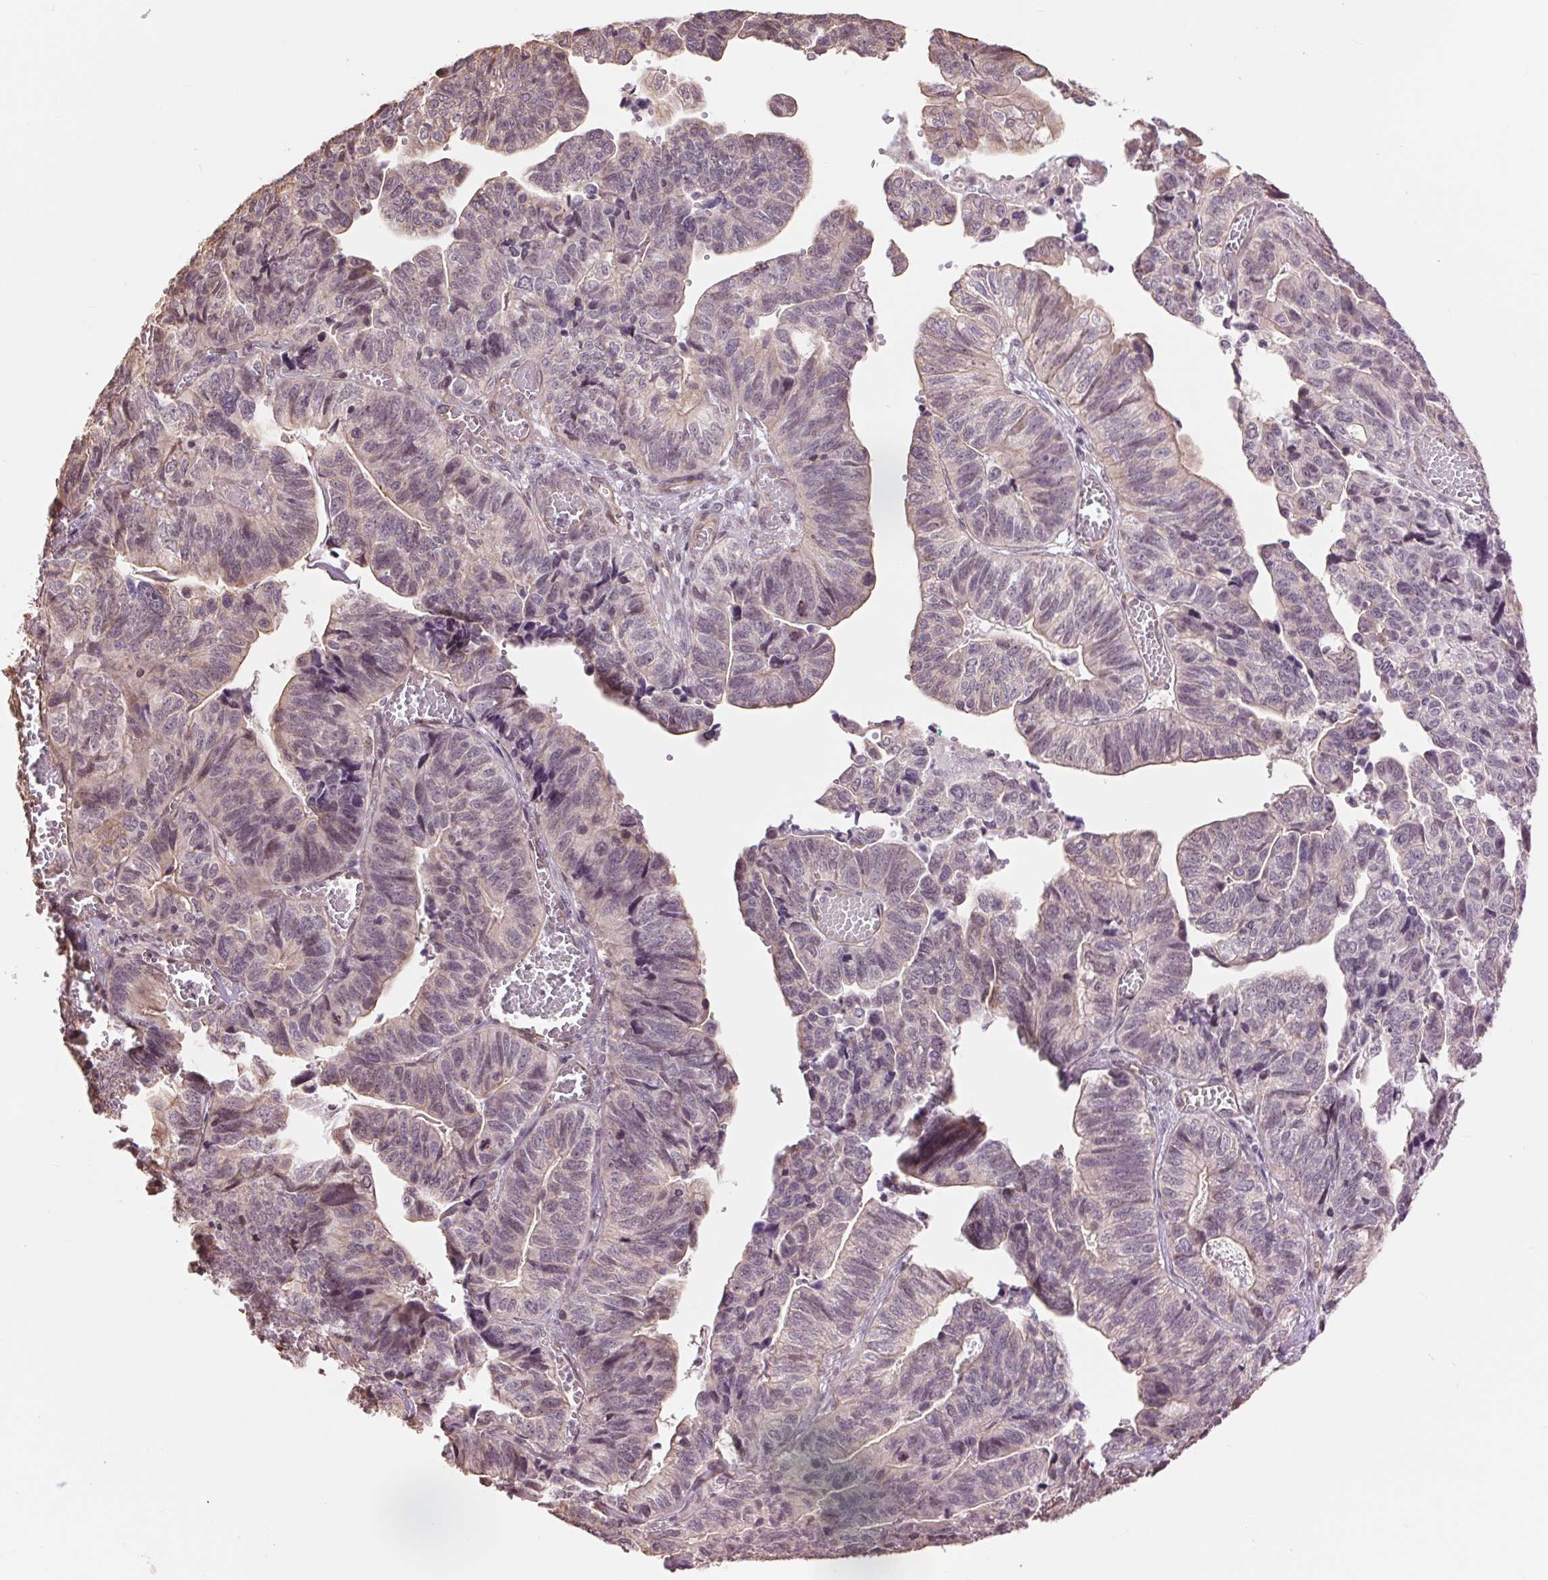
{"staining": {"intensity": "weak", "quantity": "<25%", "location": "cytoplasmic/membranous"}, "tissue": "stomach cancer", "cell_type": "Tumor cells", "image_type": "cancer", "snomed": [{"axis": "morphology", "description": "Adenocarcinoma, NOS"}, {"axis": "topography", "description": "Stomach, upper"}], "caption": "DAB (3,3'-diaminobenzidine) immunohistochemical staining of stomach cancer (adenocarcinoma) reveals no significant positivity in tumor cells.", "gene": "PALM", "patient": {"sex": "female", "age": 67}}